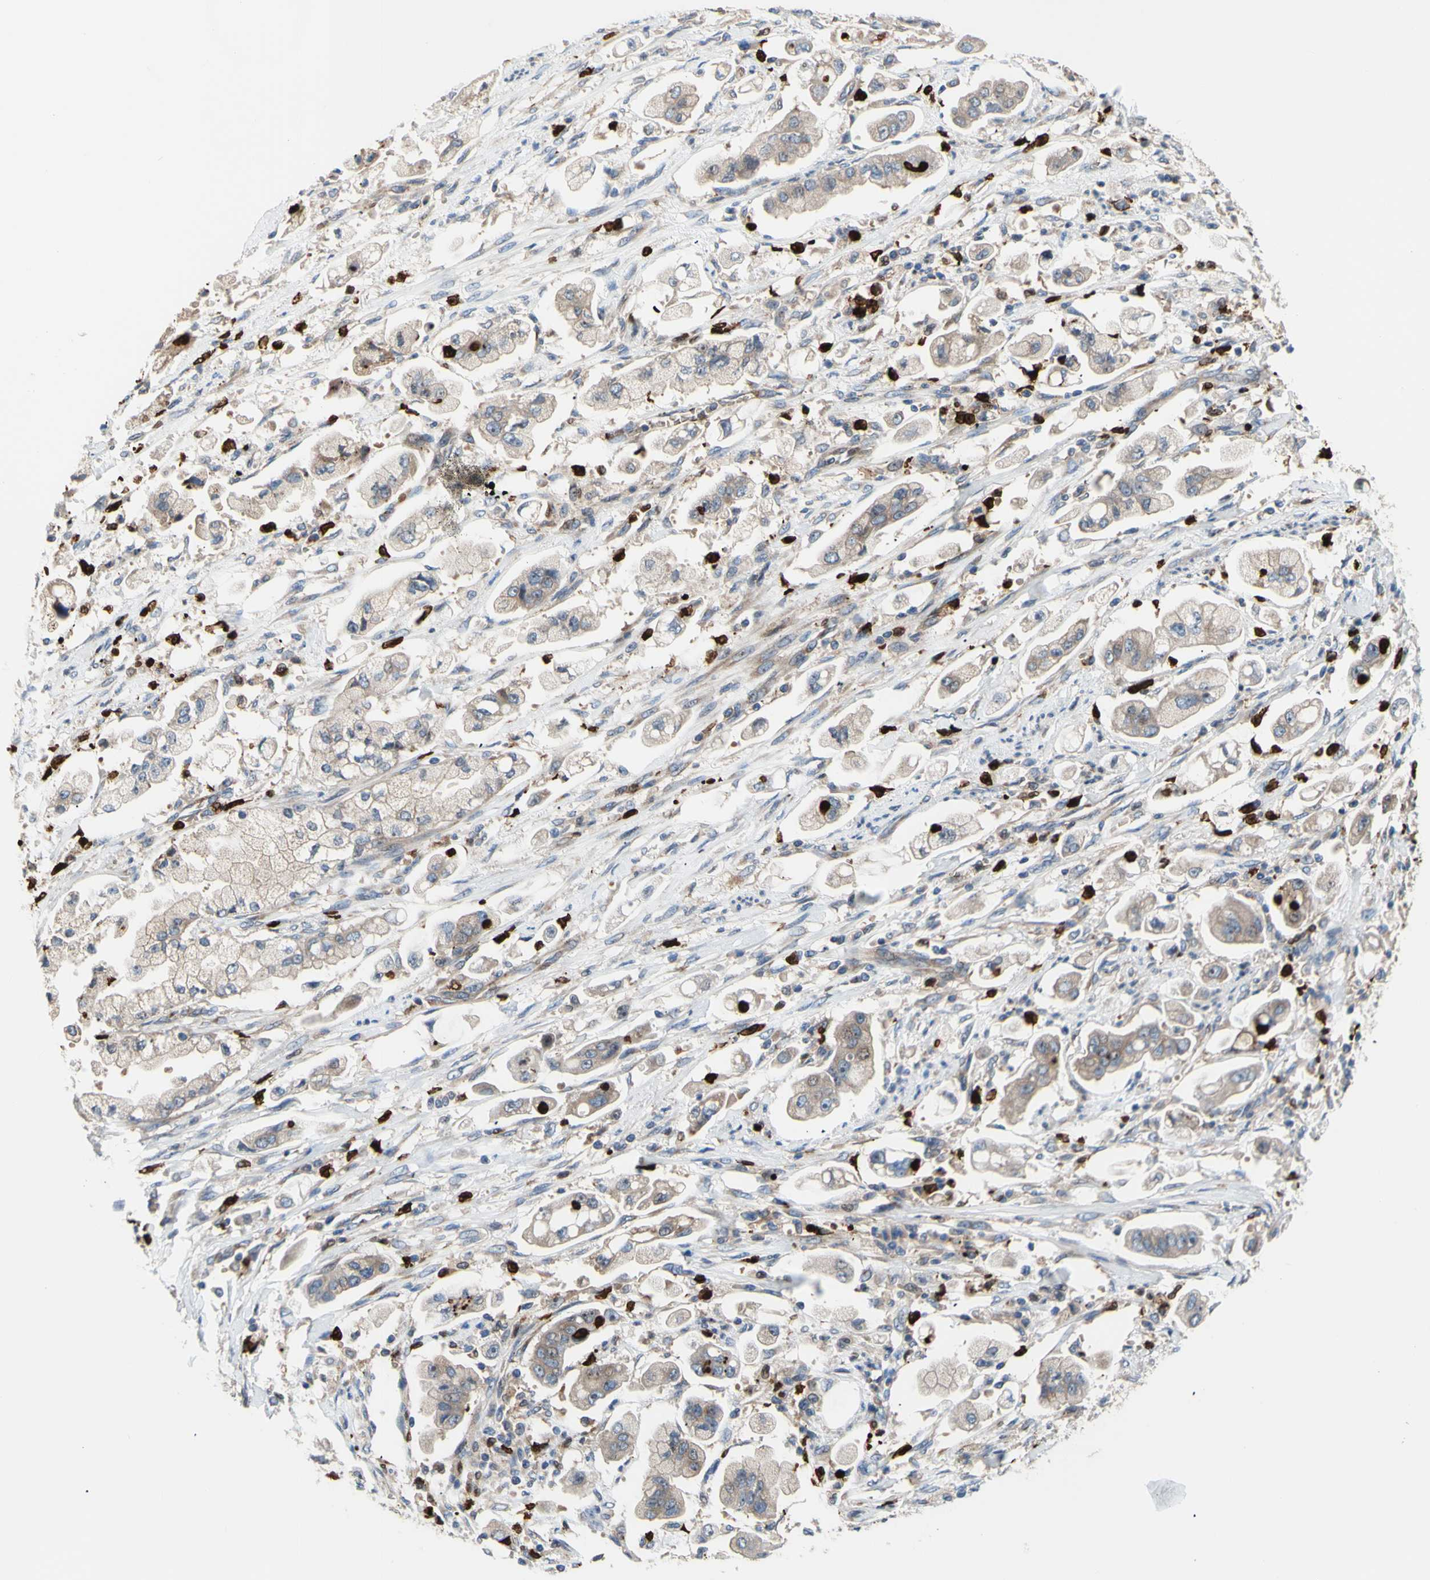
{"staining": {"intensity": "weak", "quantity": ">75%", "location": "cytoplasmic/membranous"}, "tissue": "stomach cancer", "cell_type": "Tumor cells", "image_type": "cancer", "snomed": [{"axis": "morphology", "description": "Adenocarcinoma, NOS"}, {"axis": "topography", "description": "Stomach"}], "caption": "Immunohistochemistry micrograph of neoplastic tissue: human stomach adenocarcinoma stained using immunohistochemistry (IHC) demonstrates low levels of weak protein expression localized specifically in the cytoplasmic/membranous of tumor cells, appearing as a cytoplasmic/membranous brown color.", "gene": "USP9X", "patient": {"sex": "male", "age": 62}}